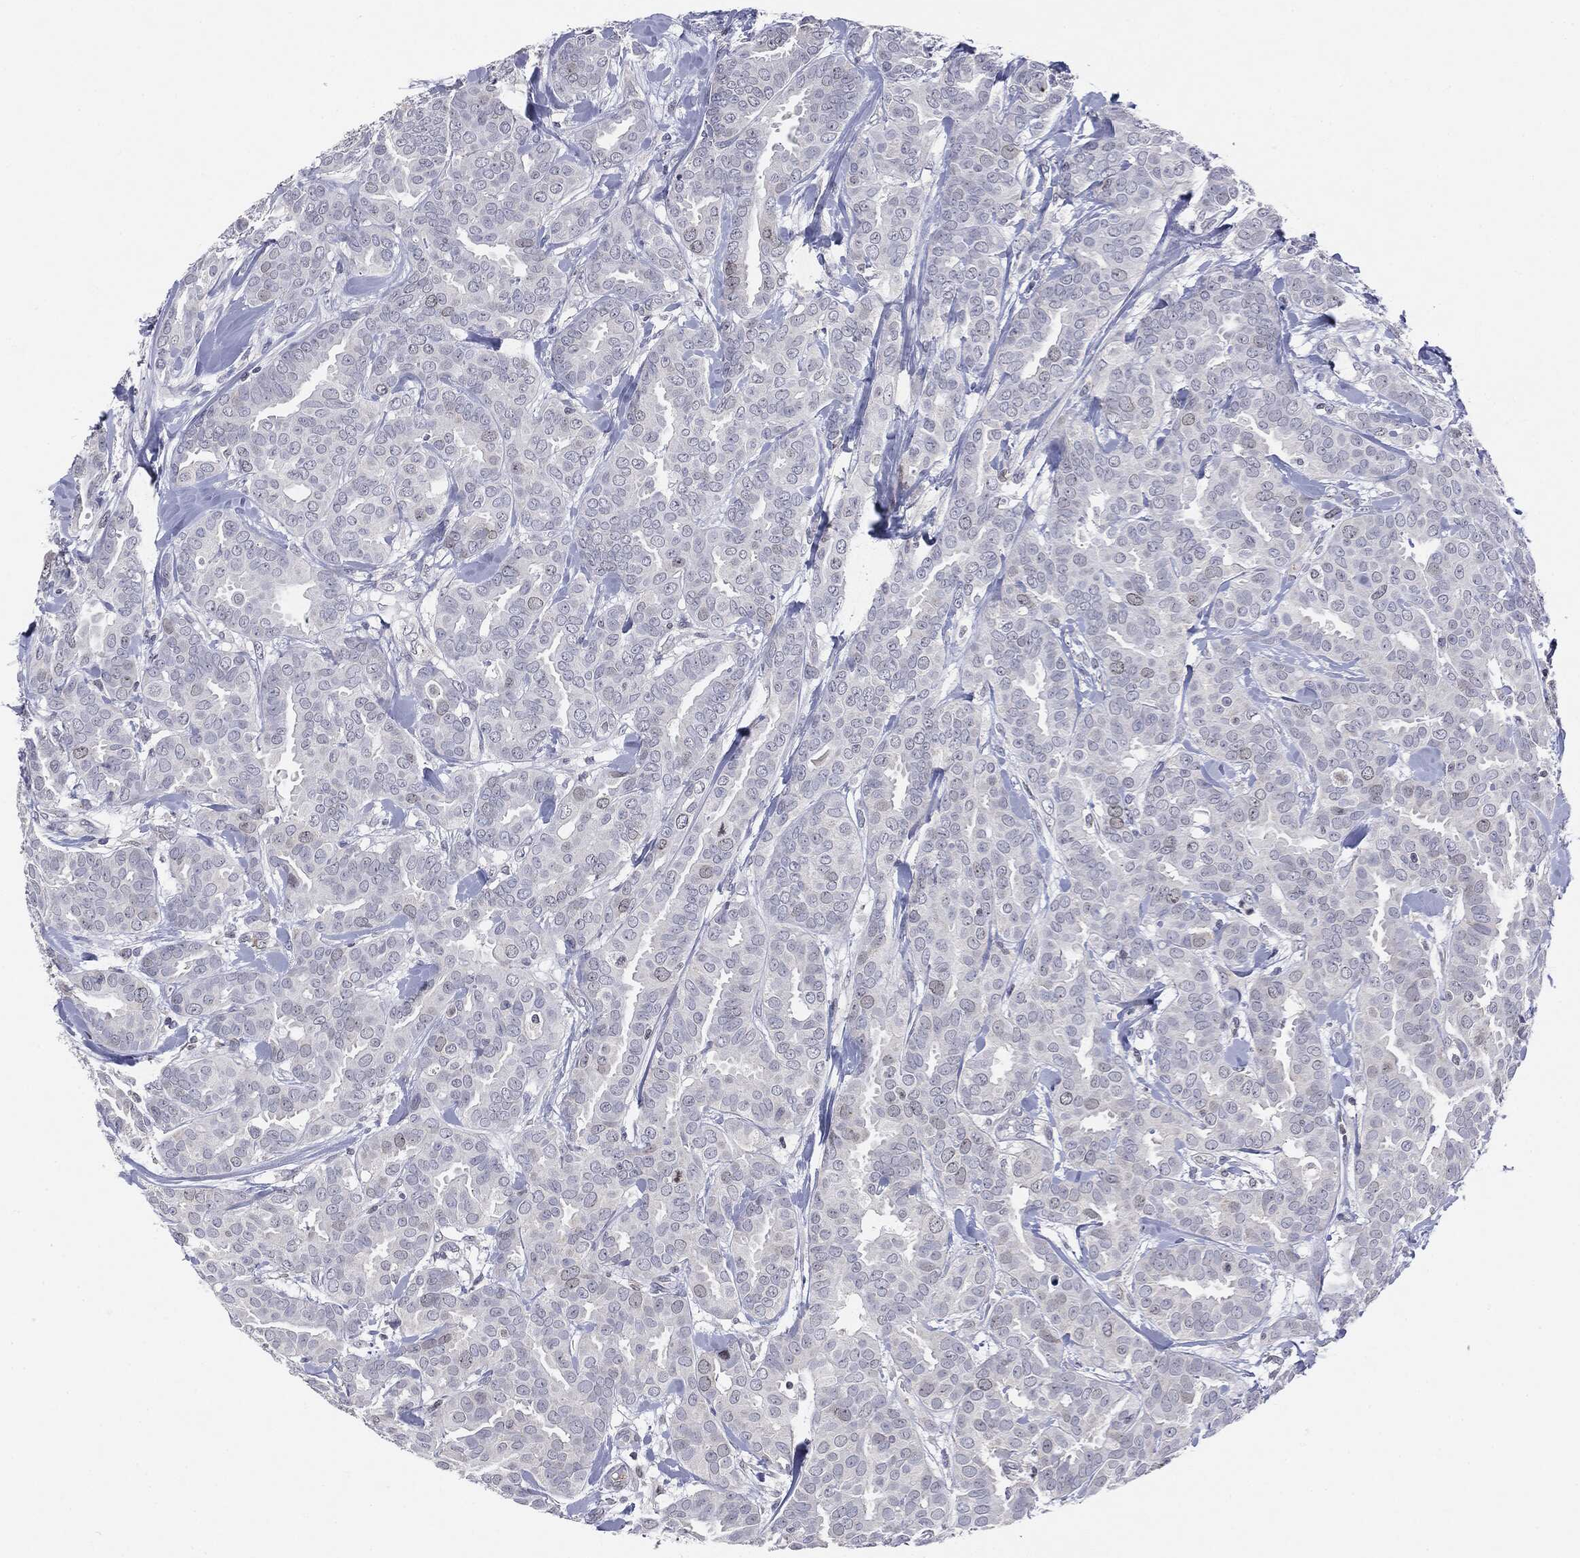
{"staining": {"intensity": "negative", "quantity": "none", "location": "none"}, "tissue": "breast cancer", "cell_type": "Tumor cells", "image_type": "cancer", "snomed": [{"axis": "morphology", "description": "Duct carcinoma"}, {"axis": "topography", "description": "Breast"}], "caption": "Immunohistochemical staining of breast cancer (infiltrating ductal carcinoma) exhibits no significant positivity in tumor cells.", "gene": "KIF2C", "patient": {"sex": "female", "age": 45}}